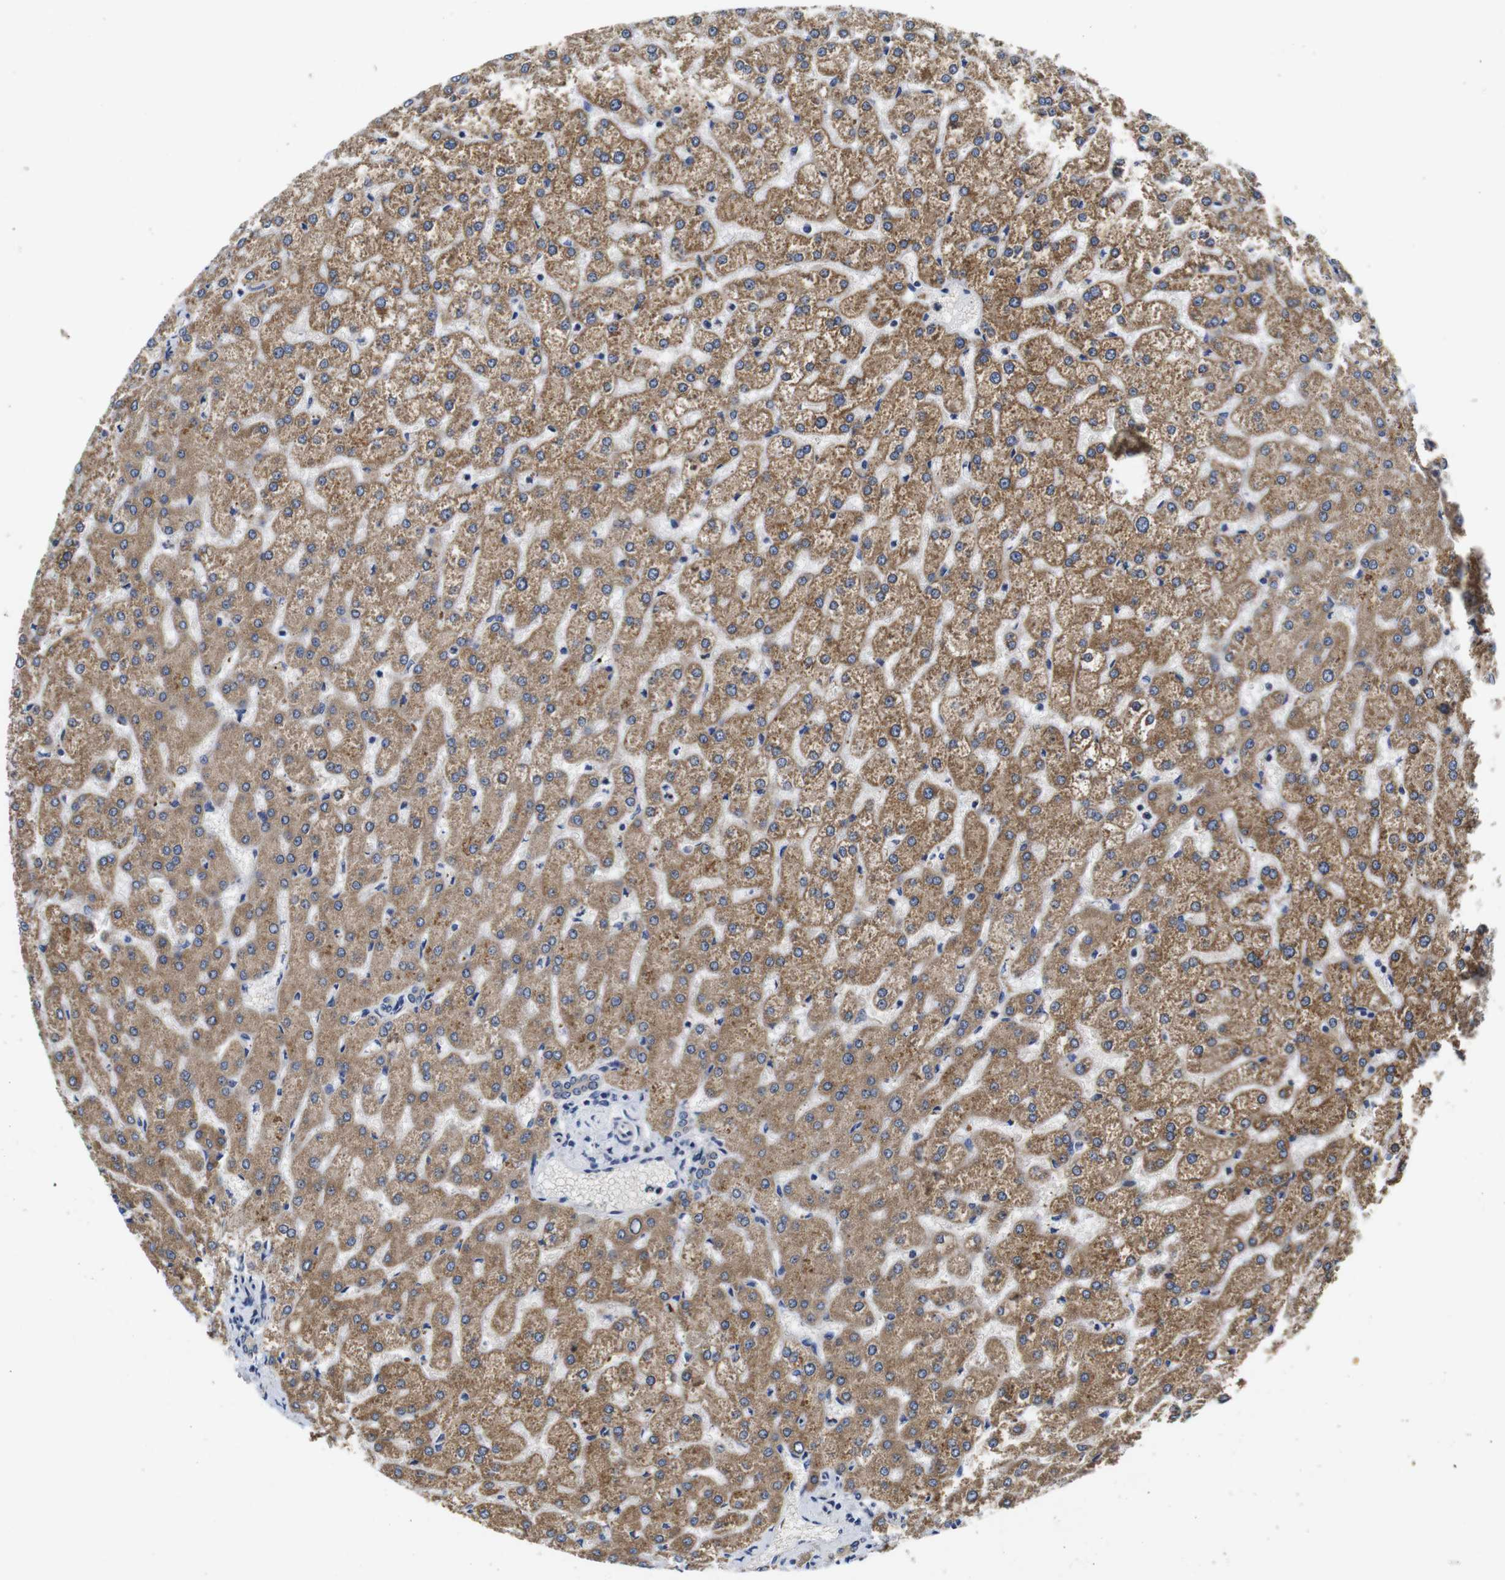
{"staining": {"intensity": "negative", "quantity": "none", "location": "none"}, "tissue": "liver", "cell_type": "Cholangiocytes", "image_type": "normal", "snomed": [{"axis": "morphology", "description": "Normal tissue, NOS"}, {"axis": "topography", "description": "Liver"}], "caption": "This photomicrograph is of benign liver stained with immunohistochemistry to label a protein in brown with the nuclei are counter-stained blue. There is no expression in cholangiocytes. (Brightfield microscopy of DAB (3,3'-diaminobenzidine) immunohistochemistry (IHC) at high magnification).", "gene": "MARCHF7", "patient": {"sex": "female", "age": 32}}